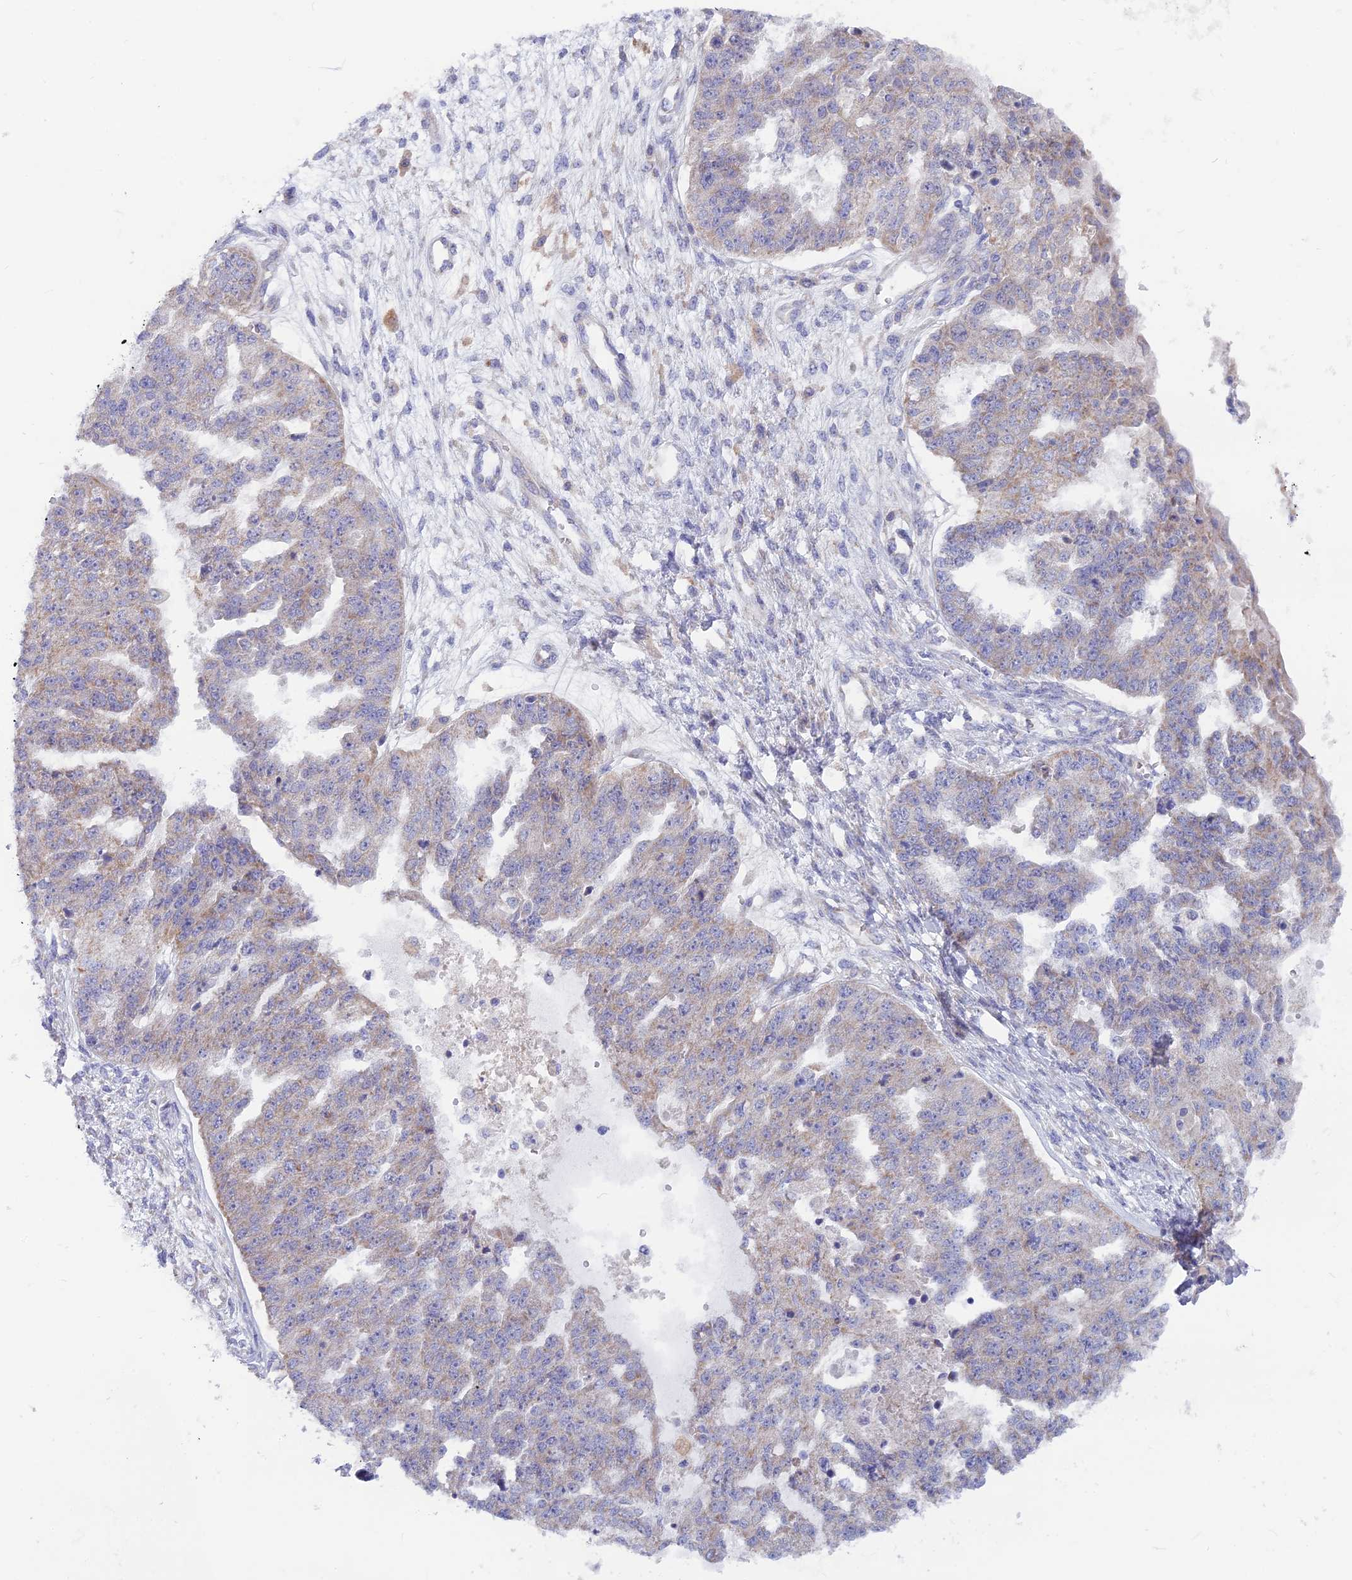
{"staining": {"intensity": "weak", "quantity": "25%-75%", "location": "cytoplasmic/membranous"}, "tissue": "ovarian cancer", "cell_type": "Tumor cells", "image_type": "cancer", "snomed": [{"axis": "morphology", "description": "Cystadenocarcinoma, serous, NOS"}, {"axis": "topography", "description": "Ovary"}], "caption": "High-magnification brightfield microscopy of serous cystadenocarcinoma (ovarian) stained with DAB (3,3'-diaminobenzidine) (brown) and counterstained with hematoxylin (blue). tumor cells exhibit weak cytoplasmic/membranous positivity is present in approximately25%-75% of cells.", "gene": "PLAC9", "patient": {"sex": "female", "age": 58}}